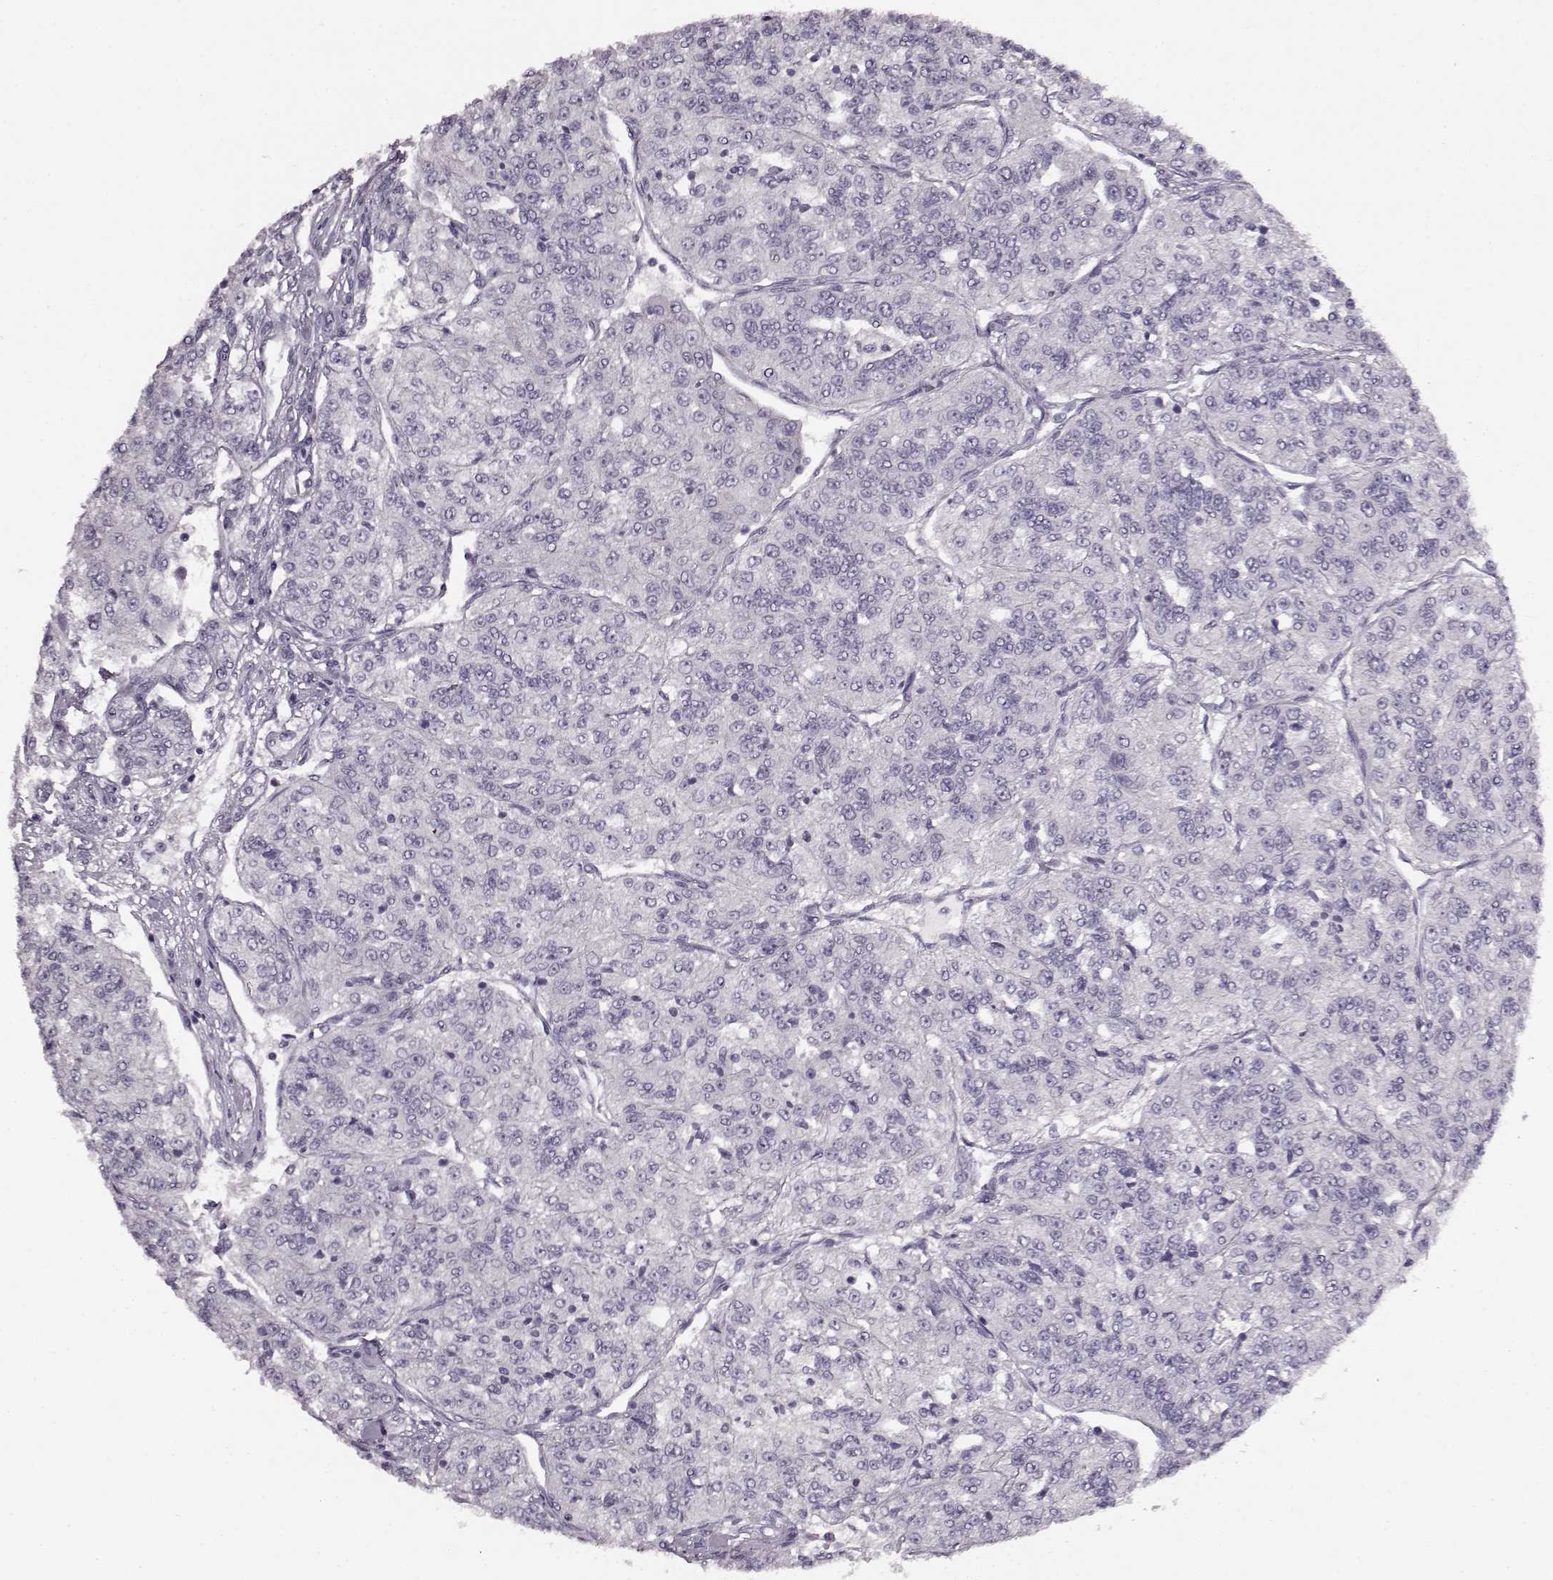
{"staining": {"intensity": "negative", "quantity": "none", "location": "none"}, "tissue": "renal cancer", "cell_type": "Tumor cells", "image_type": "cancer", "snomed": [{"axis": "morphology", "description": "Adenocarcinoma, NOS"}, {"axis": "topography", "description": "Kidney"}], "caption": "High magnification brightfield microscopy of renal cancer (adenocarcinoma) stained with DAB (3,3'-diaminobenzidine) (brown) and counterstained with hematoxylin (blue): tumor cells show no significant positivity.", "gene": "RP1L1", "patient": {"sex": "female", "age": 63}}